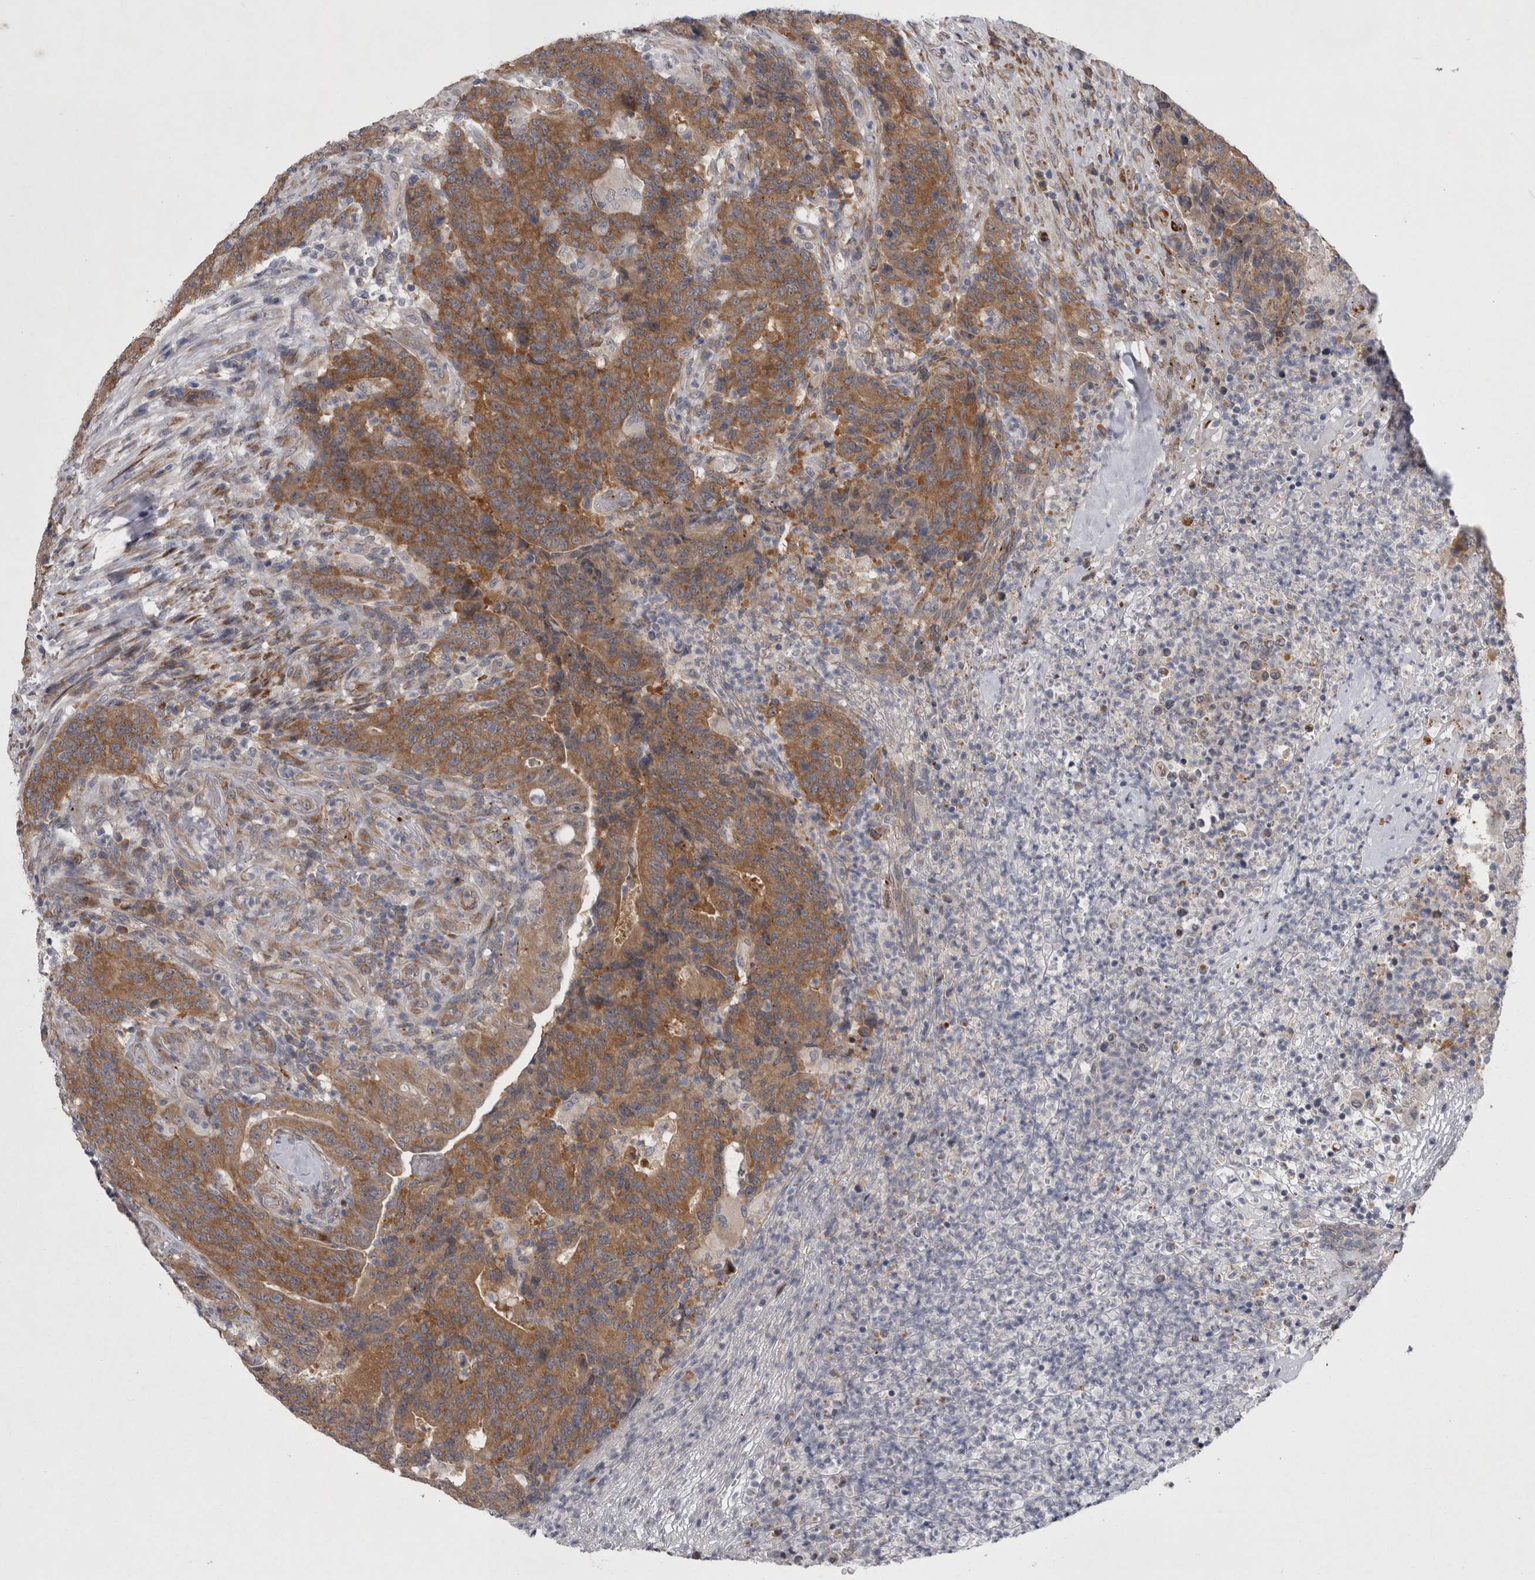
{"staining": {"intensity": "moderate", "quantity": ">75%", "location": "cytoplasmic/membranous"}, "tissue": "colorectal cancer", "cell_type": "Tumor cells", "image_type": "cancer", "snomed": [{"axis": "morphology", "description": "Normal tissue, NOS"}, {"axis": "morphology", "description": "Adenocarcinoma, NOS"}, {"axis": "topography", "description": "Colon"}], "caption": "There is medium levels of moderate cytoplasmic/membranous staining in tumor cells of colorectal cancer (adenocarcinoma), as demonstrated by immunohistochemical staining (brown color).", "gene": "DDX6", "patient": {"sex": "female", "age": 75}}